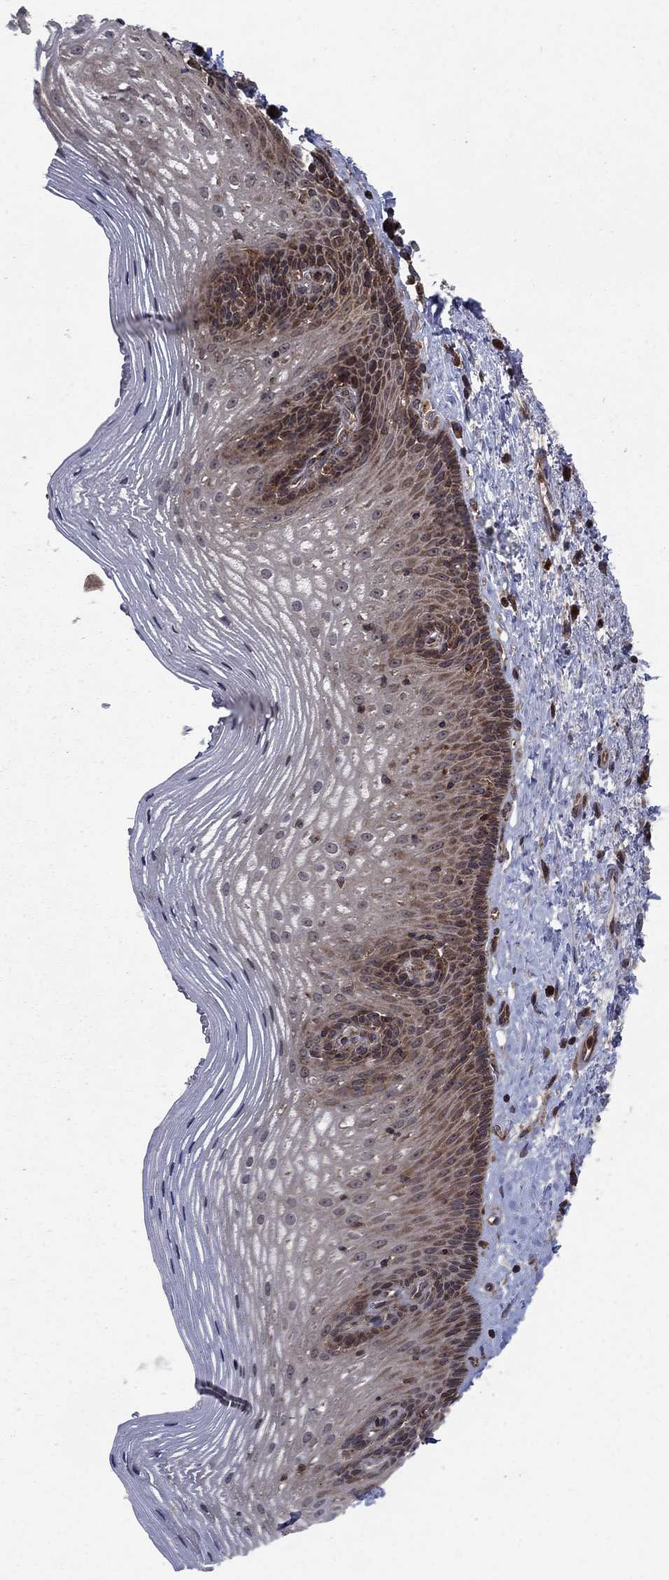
{"staining": {"intensity": "moderate", "quantity": "<25%", "location": "cytoplasmic/membranous"}, "tissue": "esophagus", "cell_type": "Squamous epithelial cells", "image_type": "normal", "snomed": [{"axis": "morphology", "description": "Normal tissue, NOS"}, {"axis": "topography", "description": "Esophagus"}], "caption": "A photomicrograph showing moderate cytoplasmic/membranous positivity in about <25% of squamous epithelial cells in unremarkable esophagus, as visualized by brown immunohistochemical staining.", "gene": "IFI35", "patient": {"sex": "male", "age": 76}}